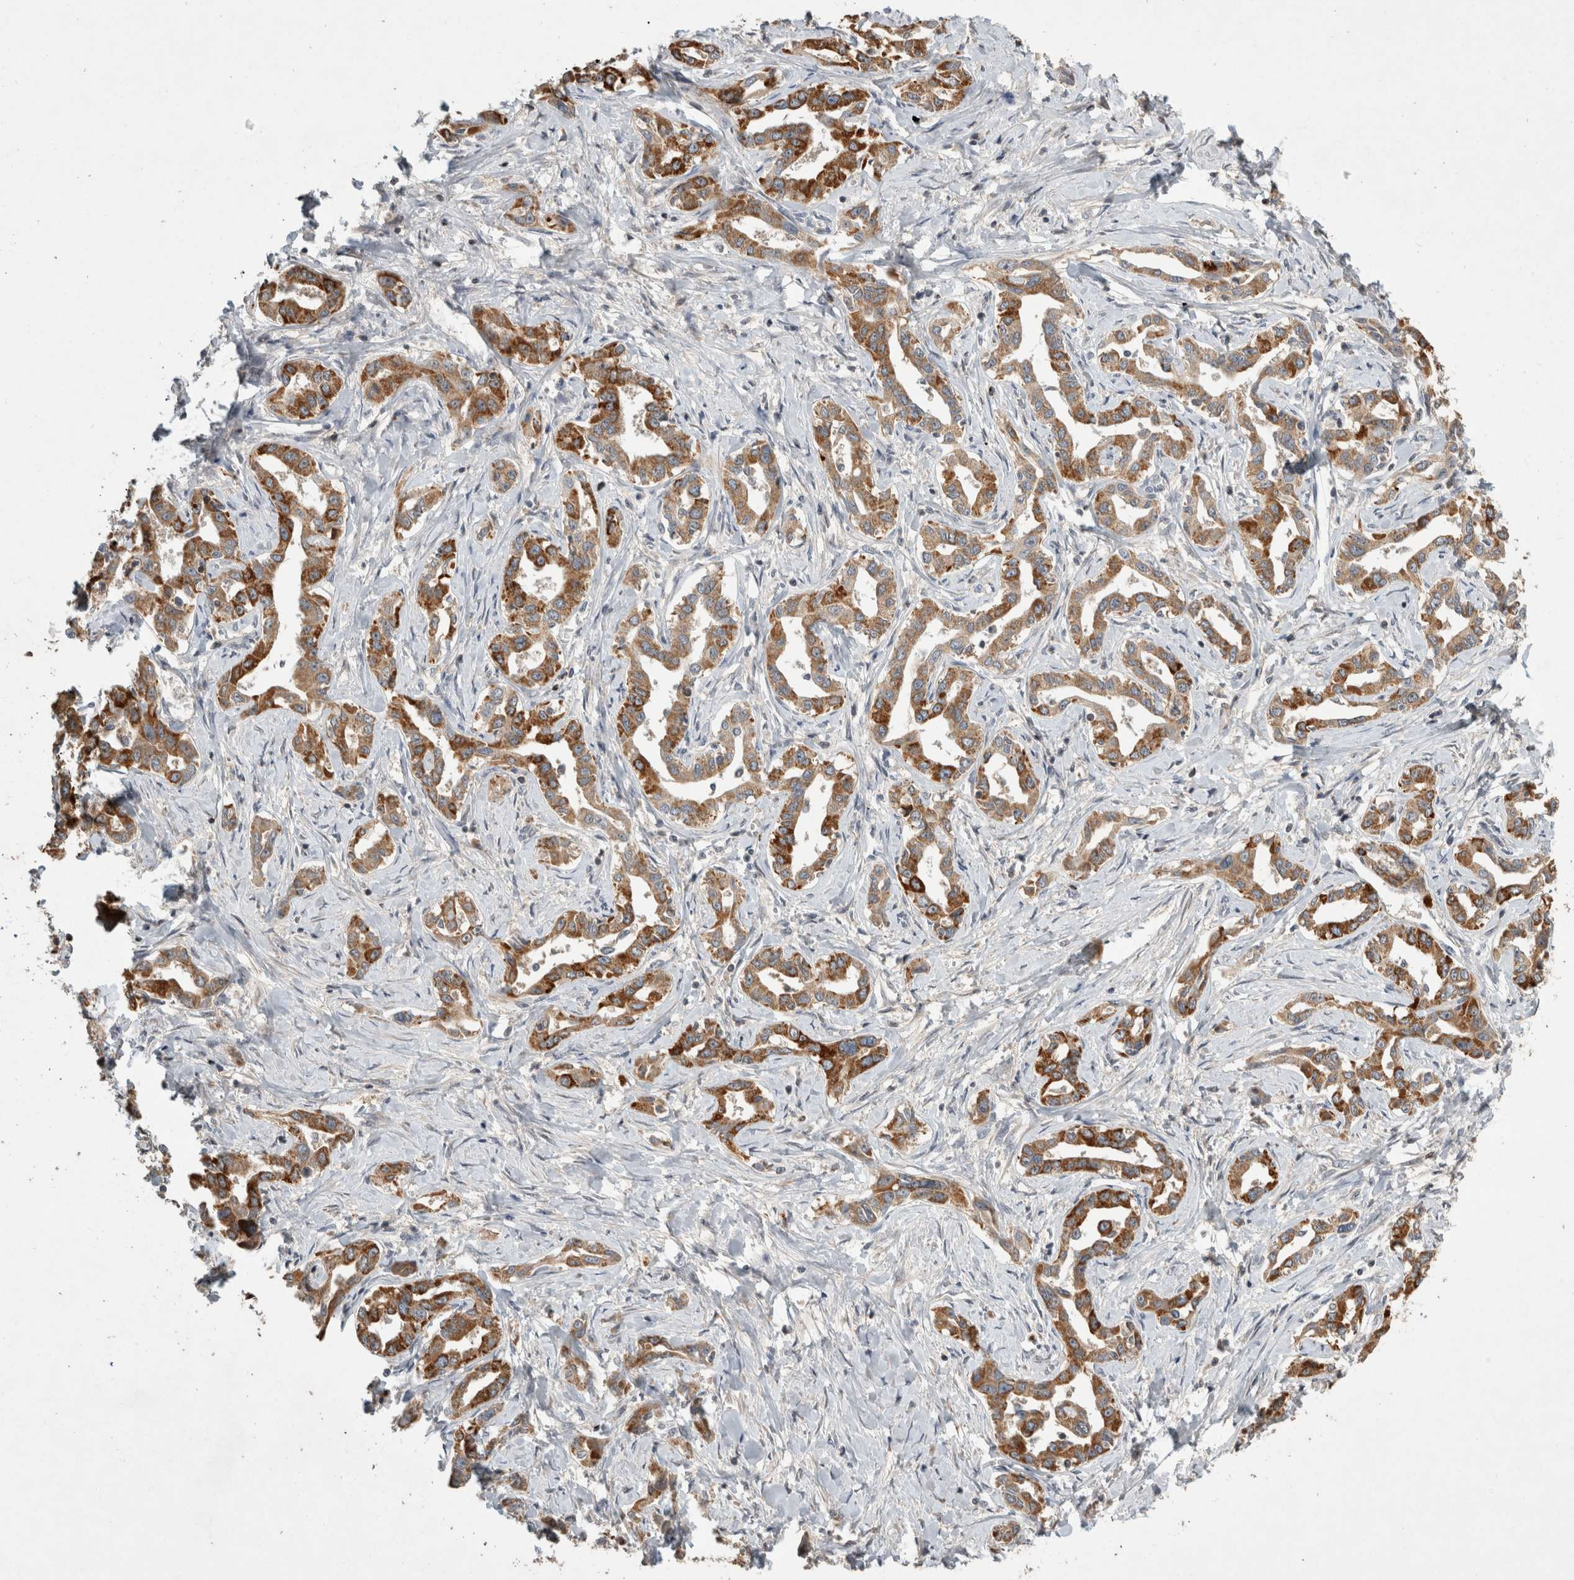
{"staining": {"intensity": "moderate", "quantity": ">75%", "location": "cytoplasmic/membranous"}, "tissue": "liver cancer", "cell_type": "Tumor cells", "image_type": "cancer", "snomed": [{"axis": "morphology", "description": "Cholangiocarcinoma"}, {"axis": "topography", "description": "Liver"}], "caption": "Liver cancer (cholangiocarcinoma) stained for a protein displays moderate cytoplasmic/membranous positivity in tumor cells.", "gene": "SERAC1", "patient": {"sex": "male", "age": 59}}